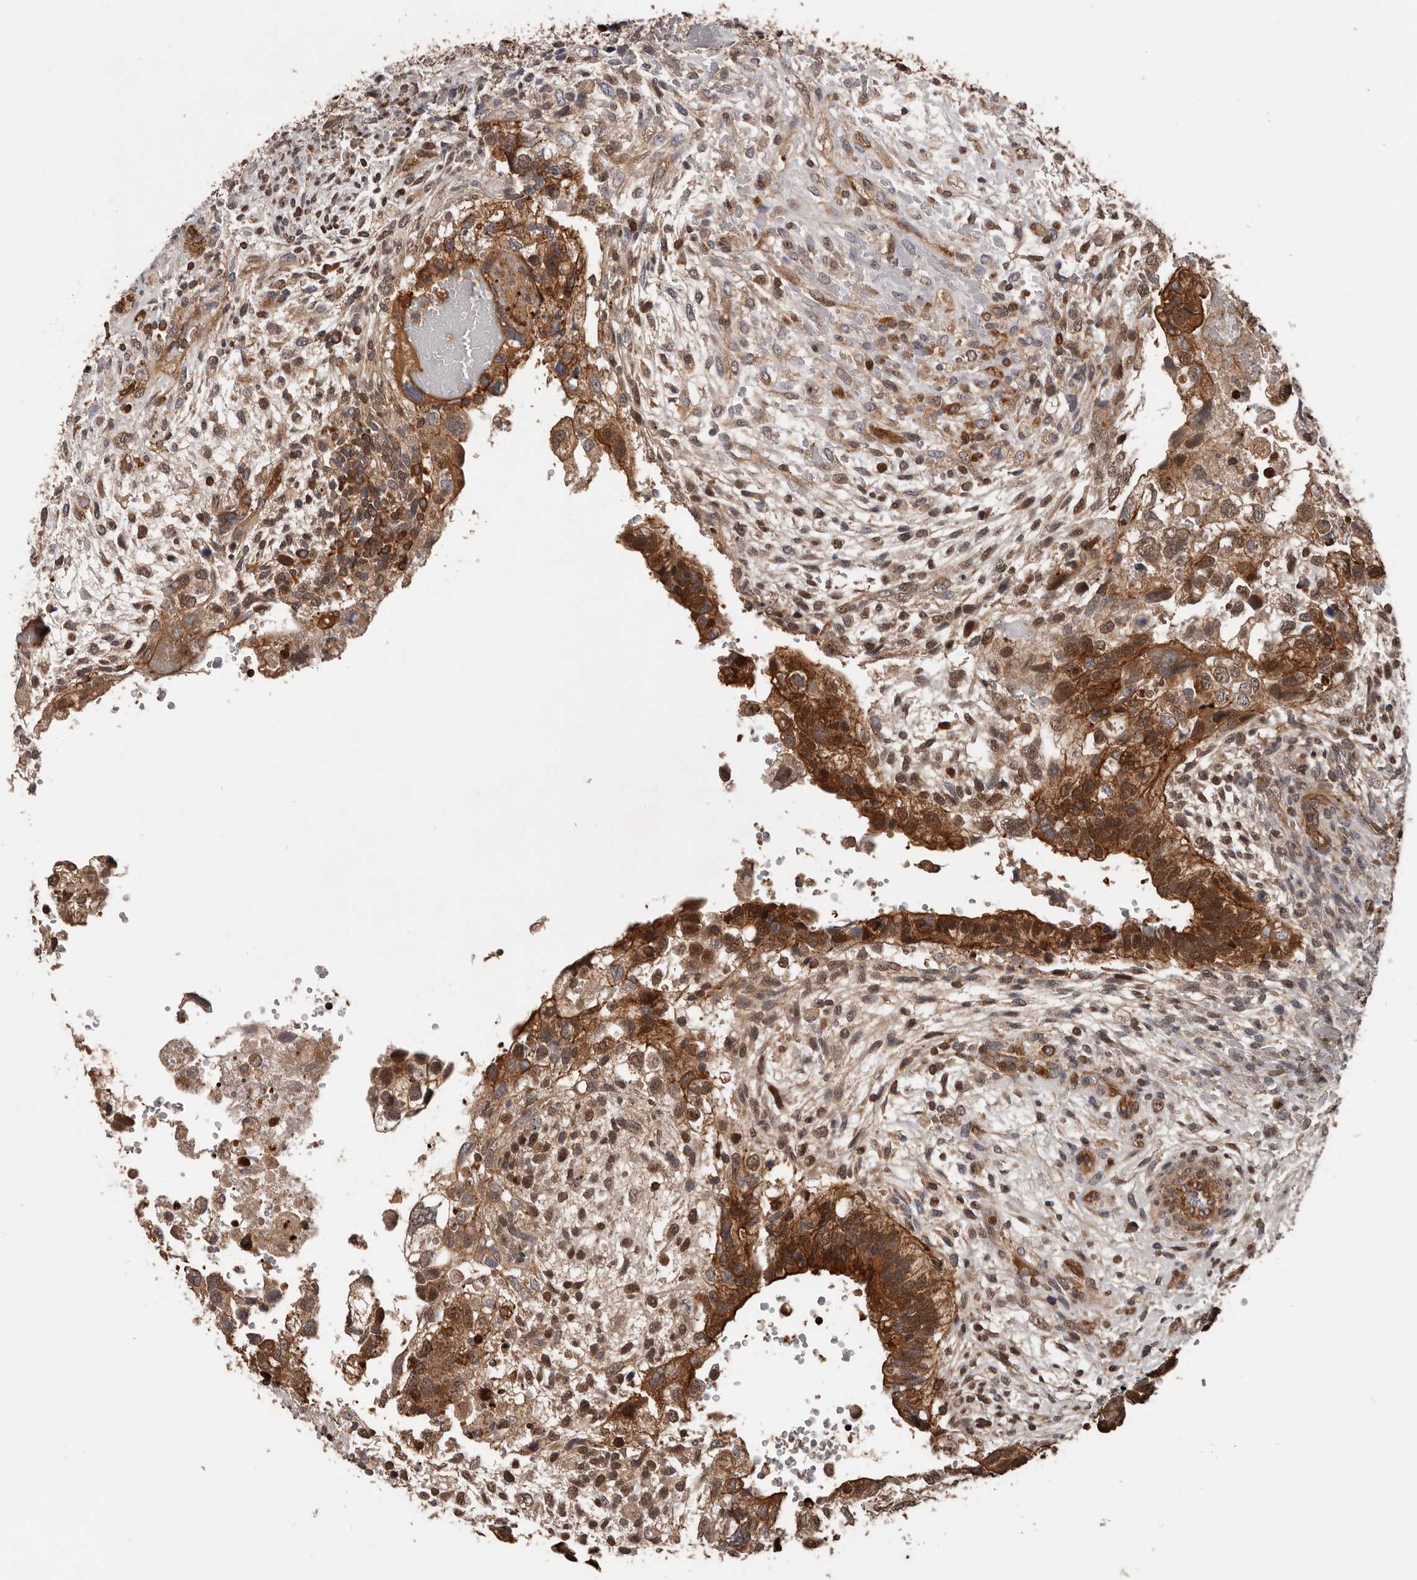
{"staining": {"intensity": "strong", "quantity": ">75%", "location": "cytoplasmic/membranous,nuclear"}, "tissue": "testis cancer", "cell_type": "Tumor cells", "image_type": "cancer", "snomed": [{"axis": "morphology", "description": "Carcinoma, Embryonal, NOS"}, {"axis": "topography", "description": "Testis"}], "caption": "DAB immunohistochemical staining of testis cancer (embryonal carcinoma) shows strong cytoplasmic/membranous and nuclear protein positivity in about >75% of tumor cells.", "gene": "PNRC2", "patient": {"sex": "male", "age": 37}}